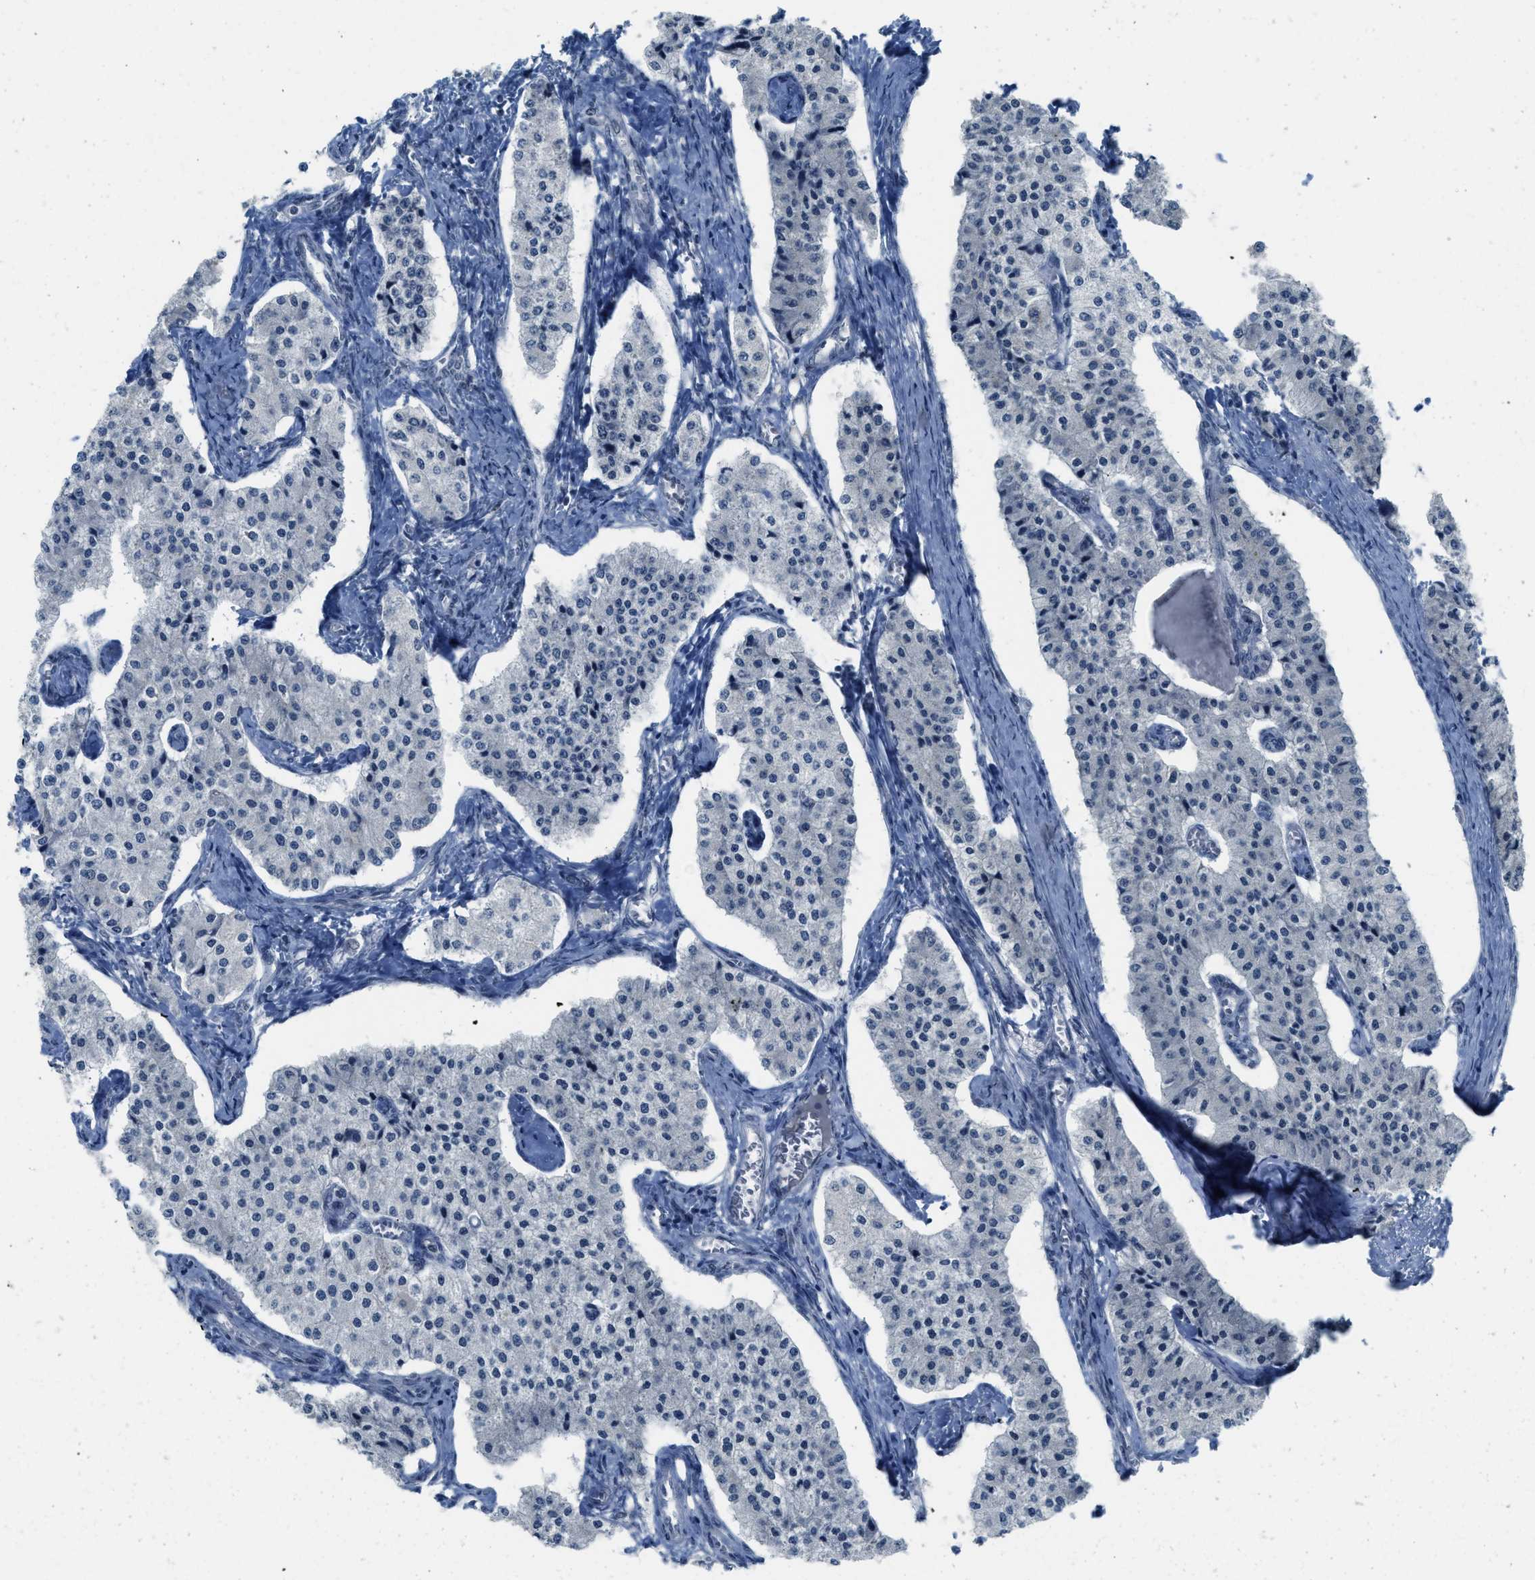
{"staining": {"intensity": "negative", "quantity": "none", "location": "none"}, "tissue": "carcinoid", "cell_type": "Tumor cells", "image_type": "cancer", "snomed": [{"axis": "morphology", "description": "Carcinoid, malignant, NOS"}, {"axis": "topography", "description": "Colon"}], "caption": "Carcinoid (malignant) was stained to show a protein in brown. There is no significant expression in tumor cells. (Stains: DAB (3,3'-diaminobenzidine) IHC with hematoxylin counter stain, Microscopy: brightfield microscopy at high magnification).", "gene": "PBX1", "patient": {"sex": "female", "age": 52}}